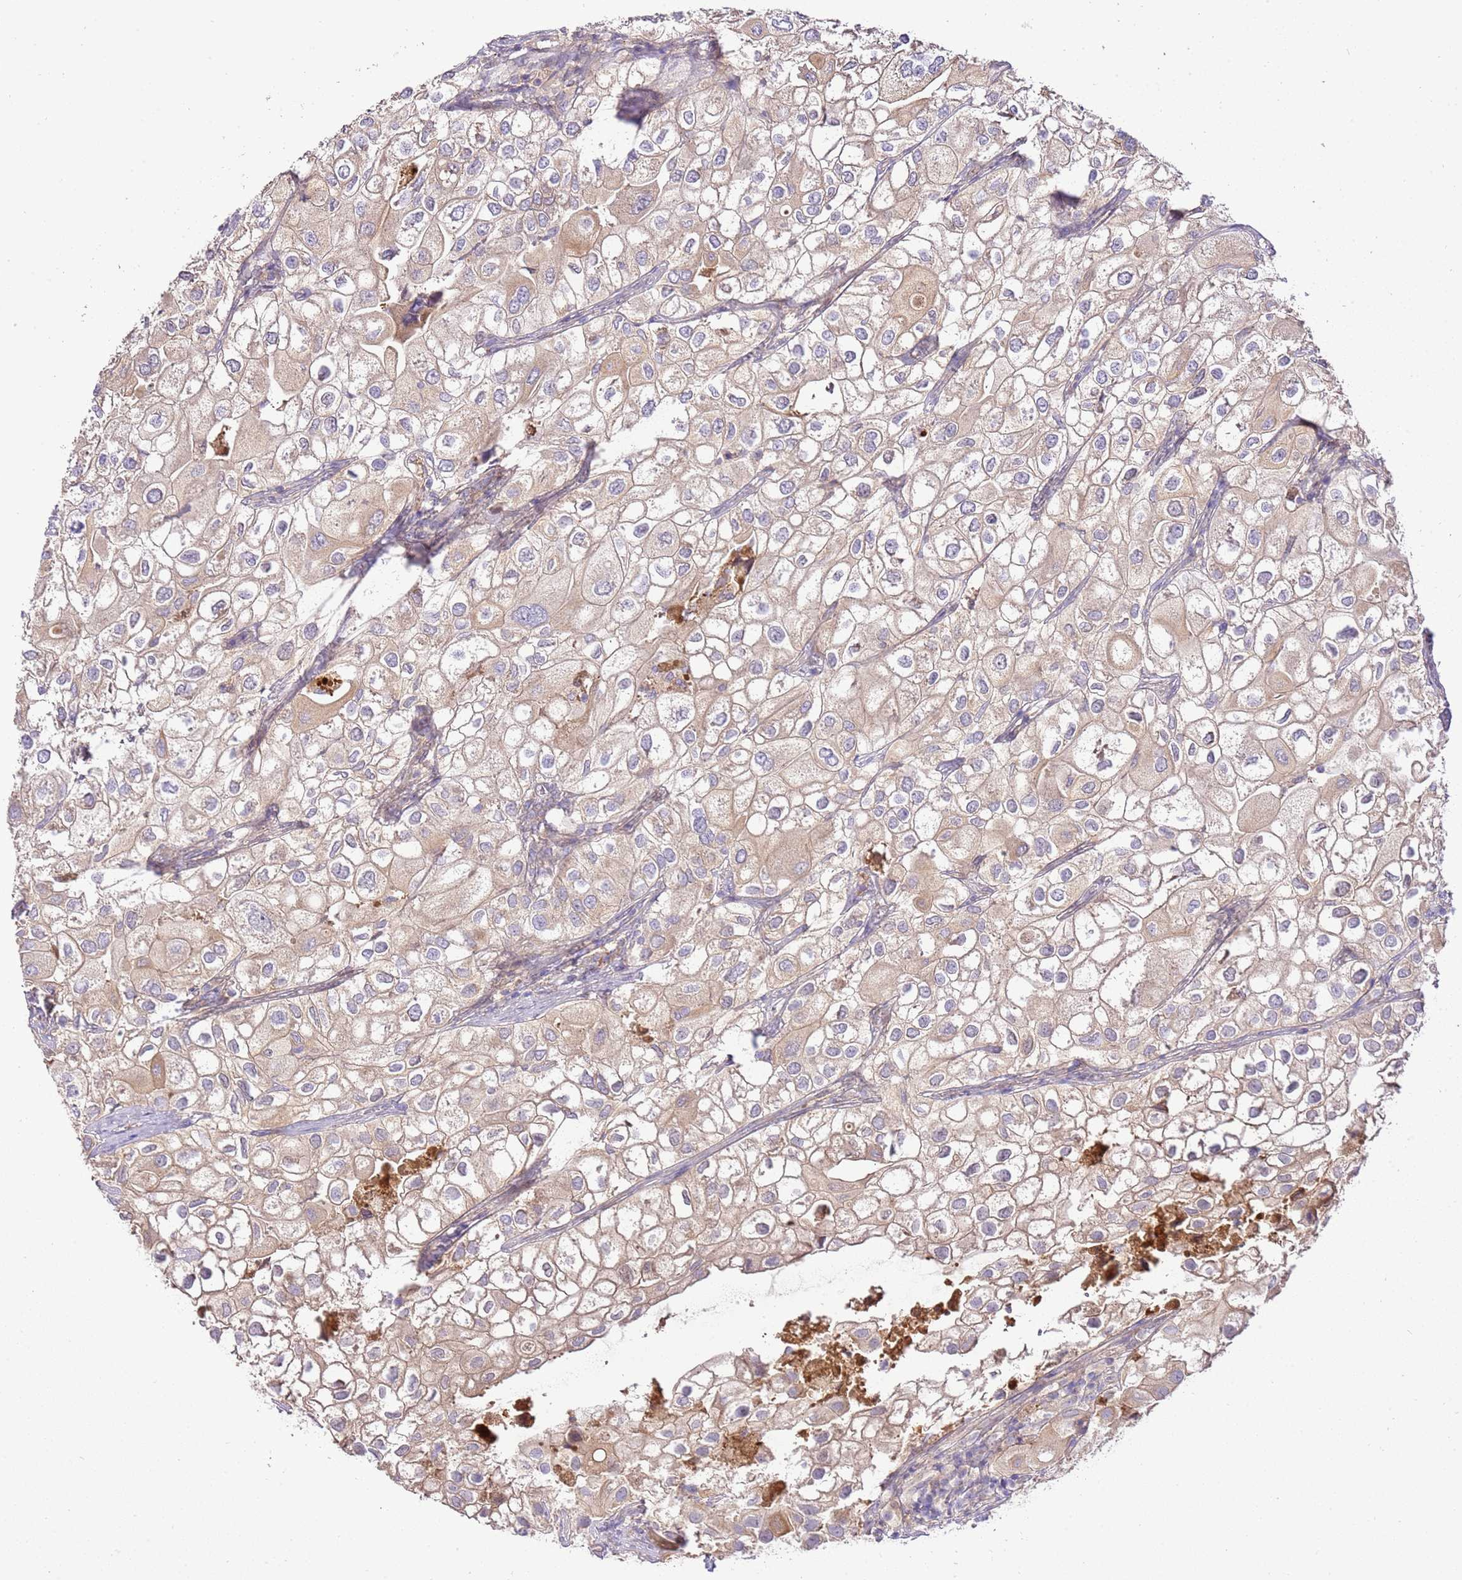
{"staining": {"intensity": "weak", "quantity": ">75%", "location": "cytoplasmic/membranous"}, "tissue": "urothelial cancer", "cell_type": "Tumor cells", "image_type": "cancer", "snomed": [{"axis": "morphology", "description": "Urothelial carcinoma, High grade"}, {"axis": "topography", "description": "Urinary bladder"}], "caption": "Weak cytoplasmic/membranous positivity is appreciated in about >75% of tumor cells in urothelial cancer.", "gene": "C8G", "patient": {"sex": "male", "age": 64}}